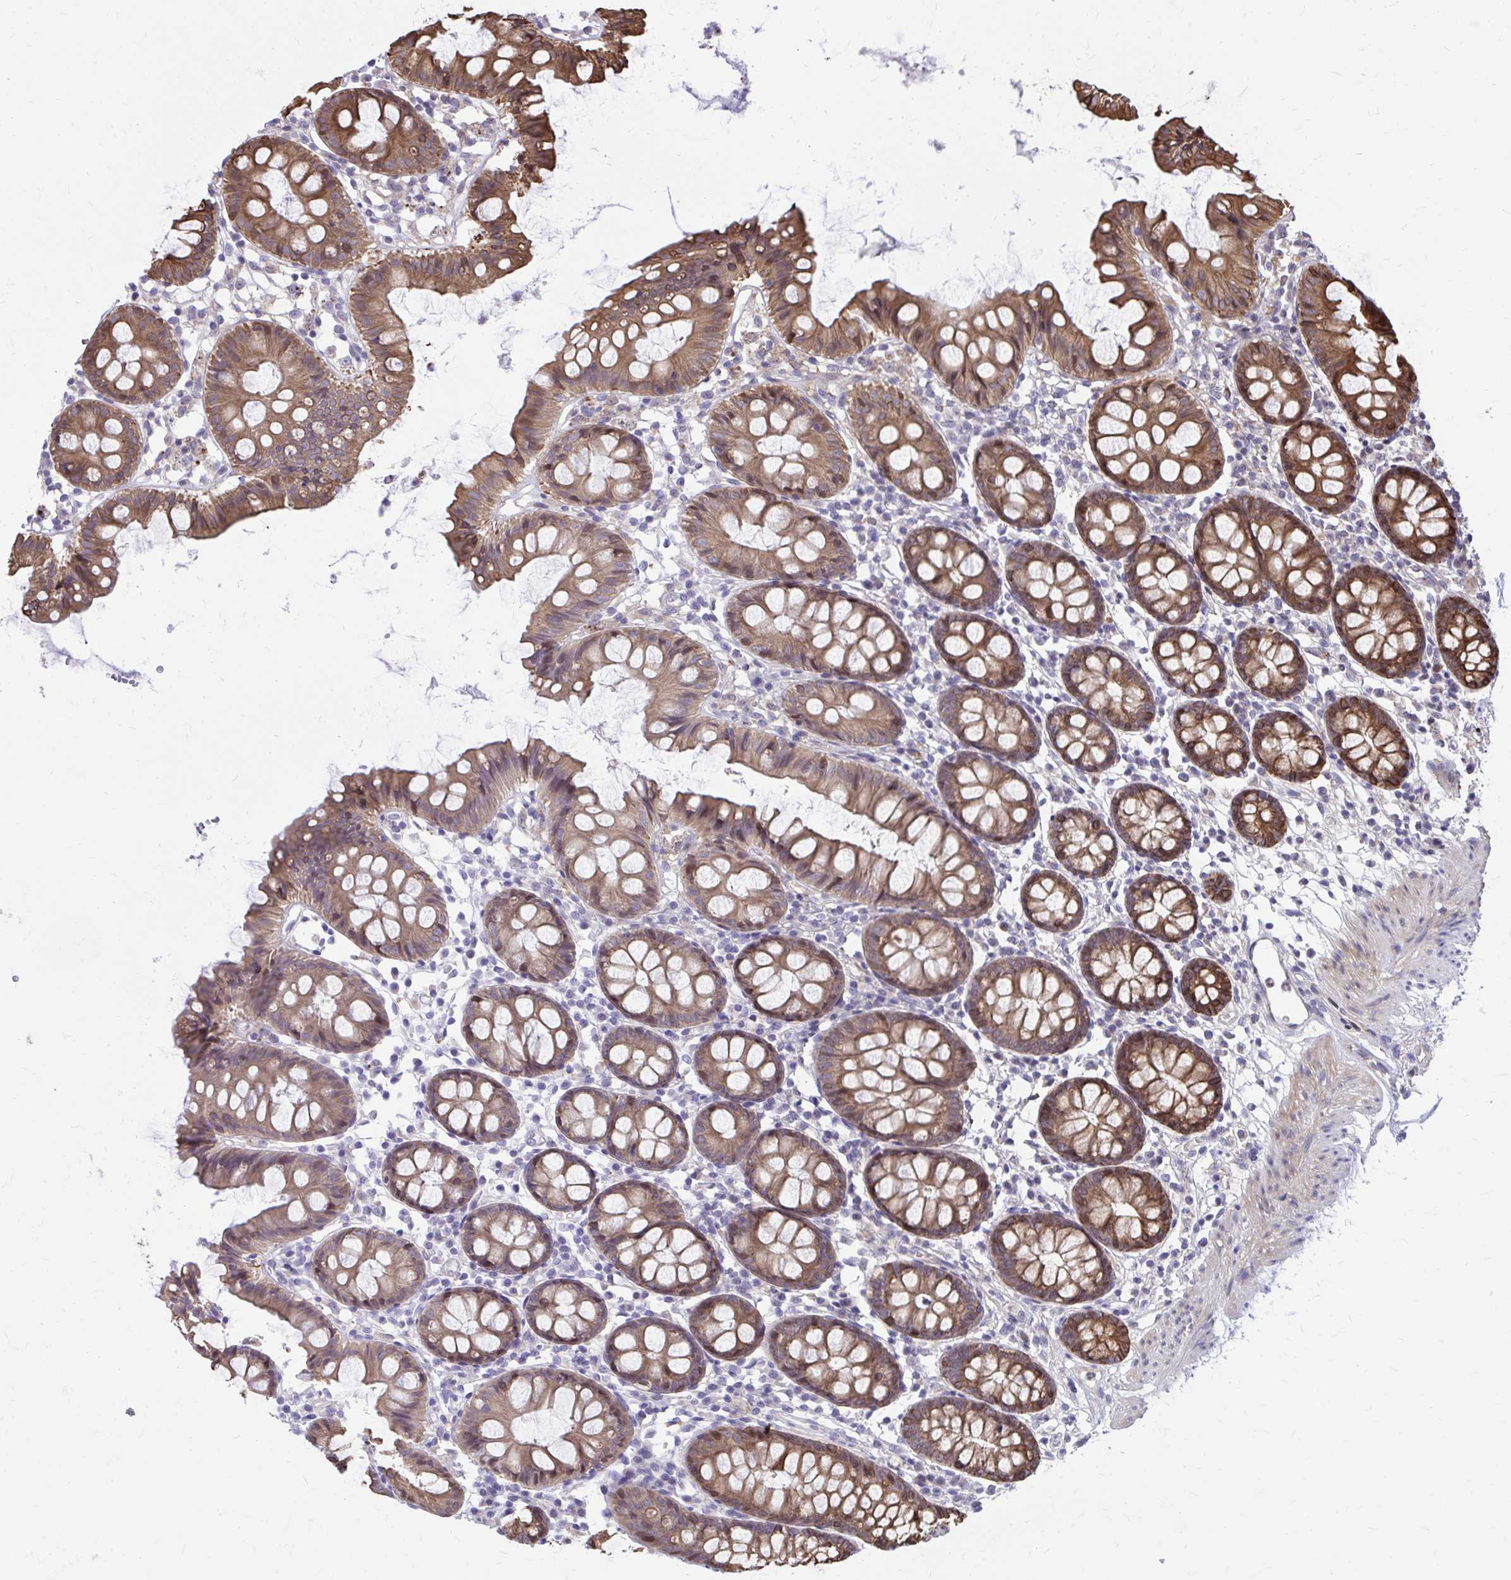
{"staining": {"intensity": "weak", "quantity": ">75%", "location": "cytoplasmic/membranous"}, "tissue": "colon", "cell_type": "Endothelial cells", "image_type": "normal", "snomed": [{"axis": "morphology", "description": "Normal tissue, NOS"}, {"axis": "topography", "description": "Colon"}], "caption": "Endothelial cells show weak cytoplasmic/membranous staining in approximately >75% of cells in unremarkable colon.", "gene": "ANKRD30B", "patient": {"sex": "female", "age": 84}}